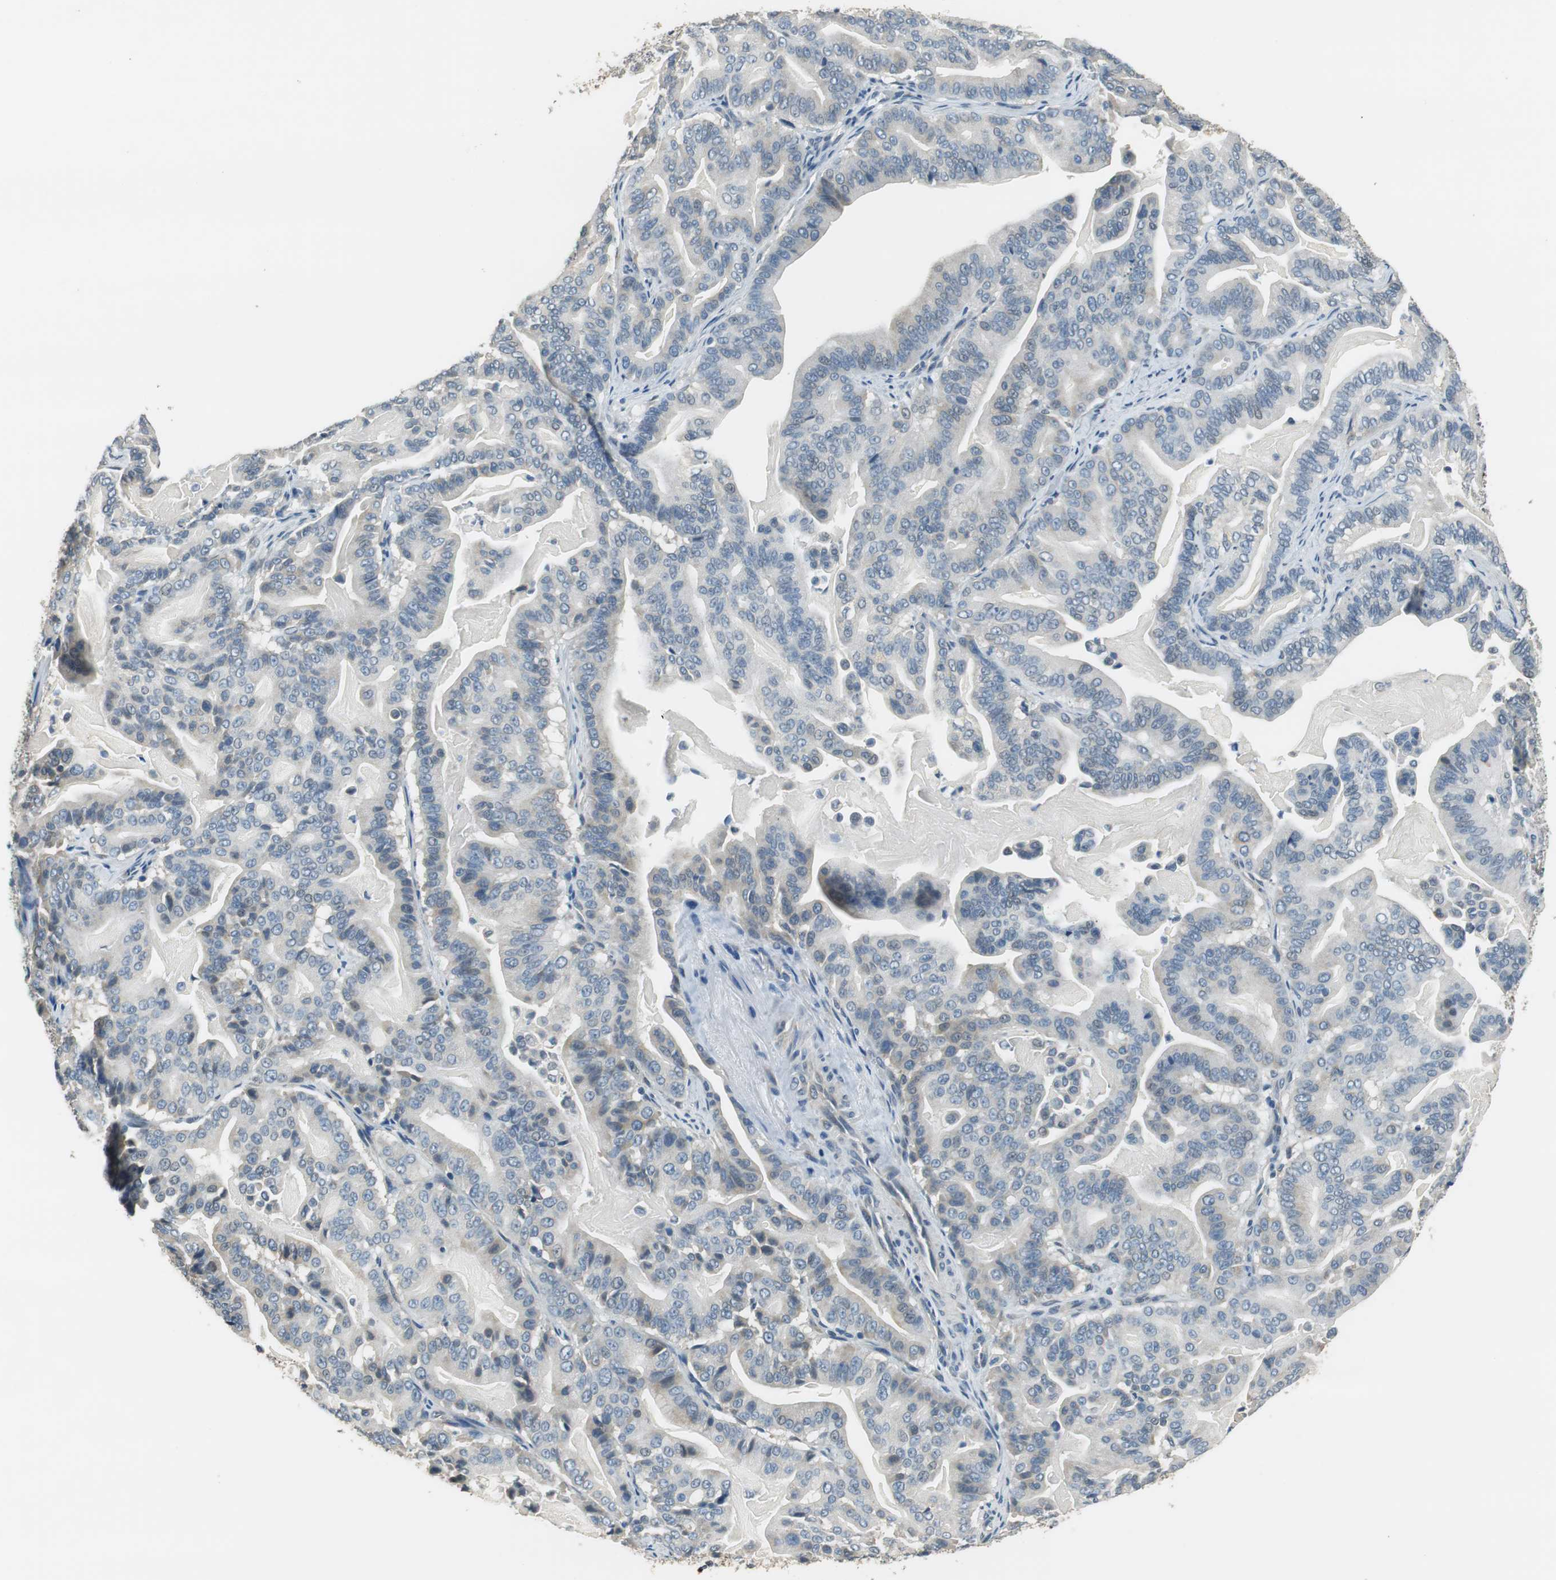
{"staining": {"intensity": "weak", "quantity": "<25%", "location": "cytoplasmic/membranous"}, "tissue": "pancreatic cancer", "cell_type": "Tumor cells", "image_type": "cancer", "snomed": [{"axis": "morphology", "description": "Adenocarcinoma, NOS"}, {"axis": "topography", "description": "Pancreas"}], "caption": "This is a image of IHC staining of adenocarcinoma (pancreatic), which shows no expression in tumor cells. (Immunohistochemistry, brightfield microscopy, high magnification).", "gene": "ALDH4A1", "patient": {"sex": "male", "age": 63}}